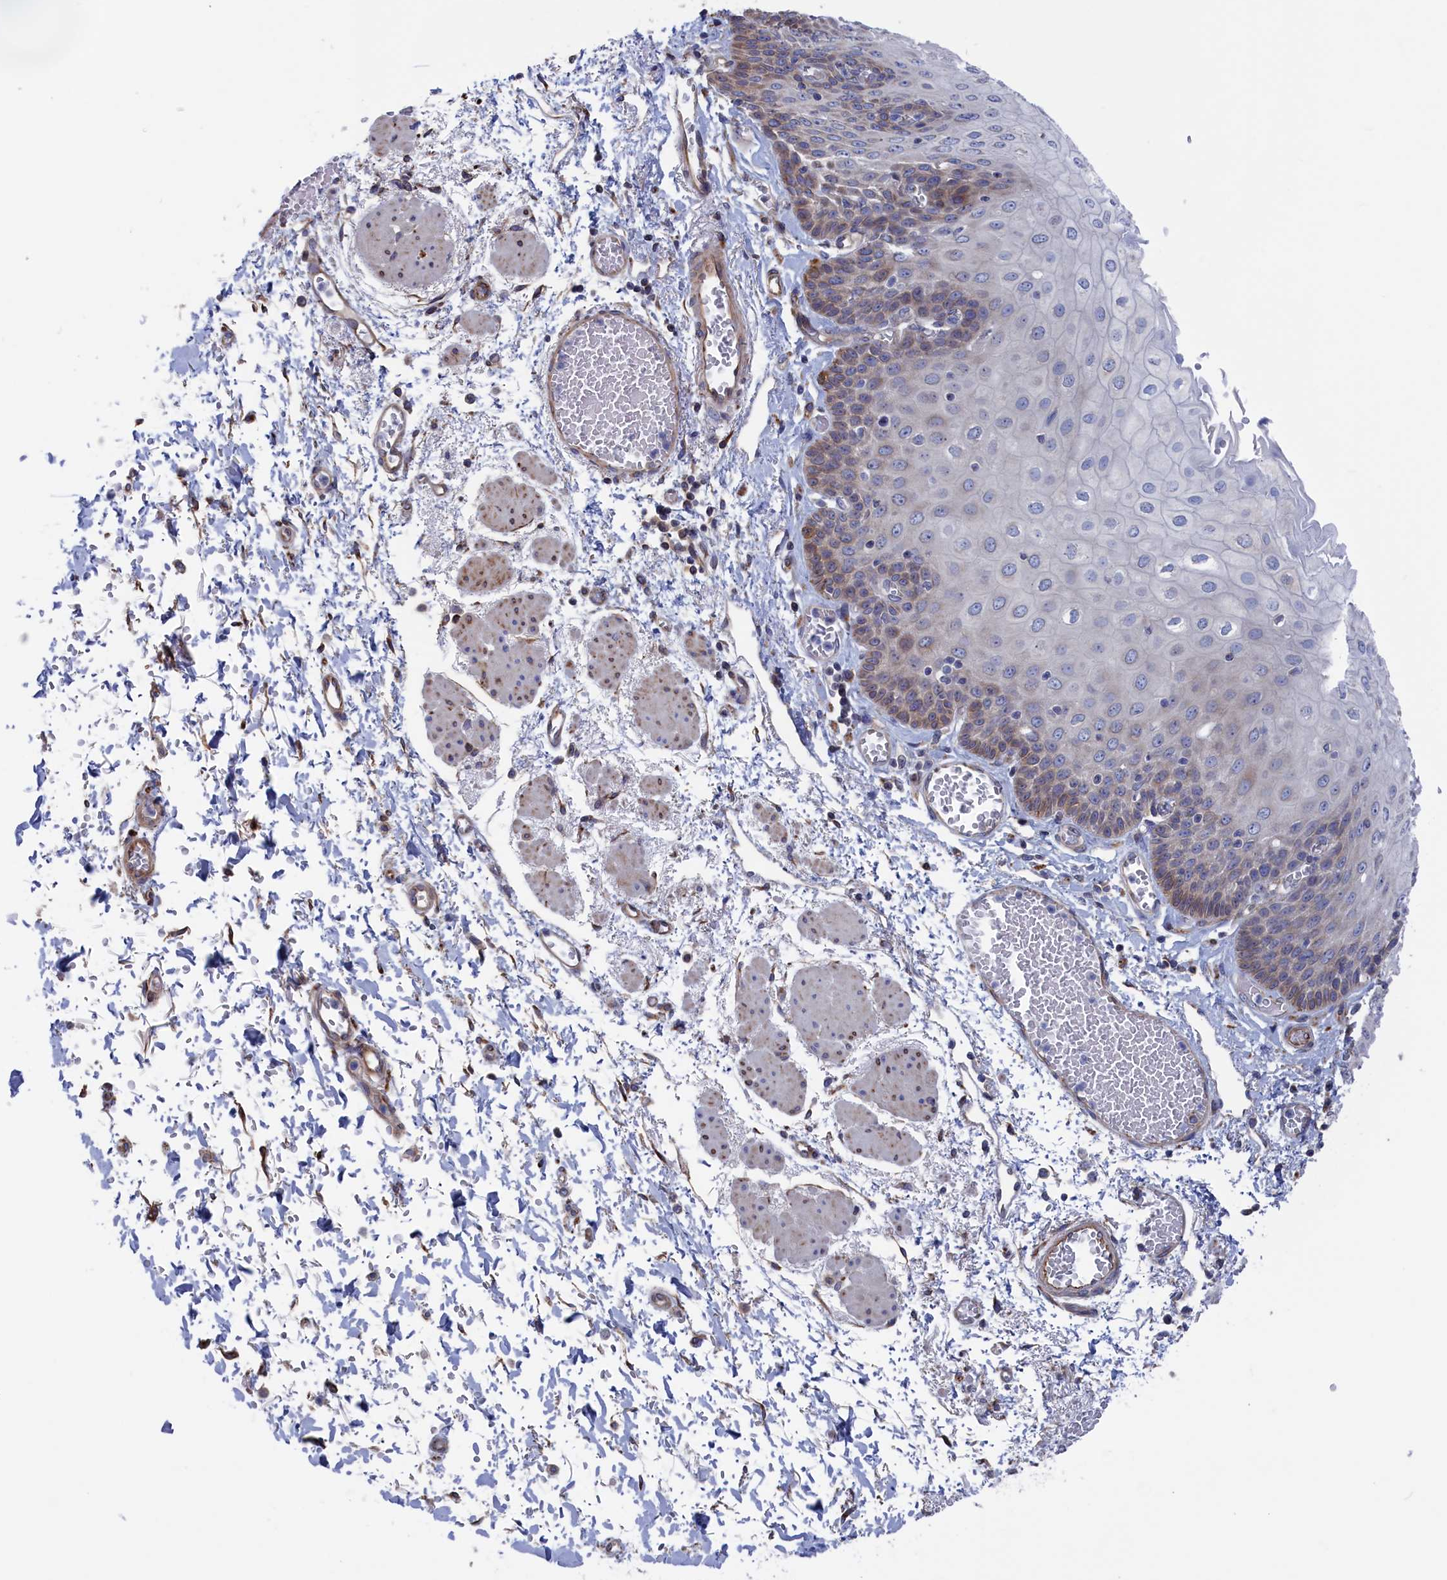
{"staining": {"intensity": "weak", "quantity": "25%-75%", "location": "cytoplasmic/membranous"}, "tissue": "esophagus", "cell_type": "Squamous epithelial cells", "image_type": "normal", "snomed": [{"axis": "morphology", "description": "Normal tissue, NOS"}, {"axis": "topography", "description": "Esophagus"}], "caption": "The micrograph shows immunohistochemical staining of unremarkable esophagus. There is weak cytoplasmic/membranous staining is identified in approximately 25%-75% of squamous epithelial cells. (IHC, brightfield microscopy, high magnification).", "gene": "NUTF2", "patient": {"sex": "male", "age": 81}}